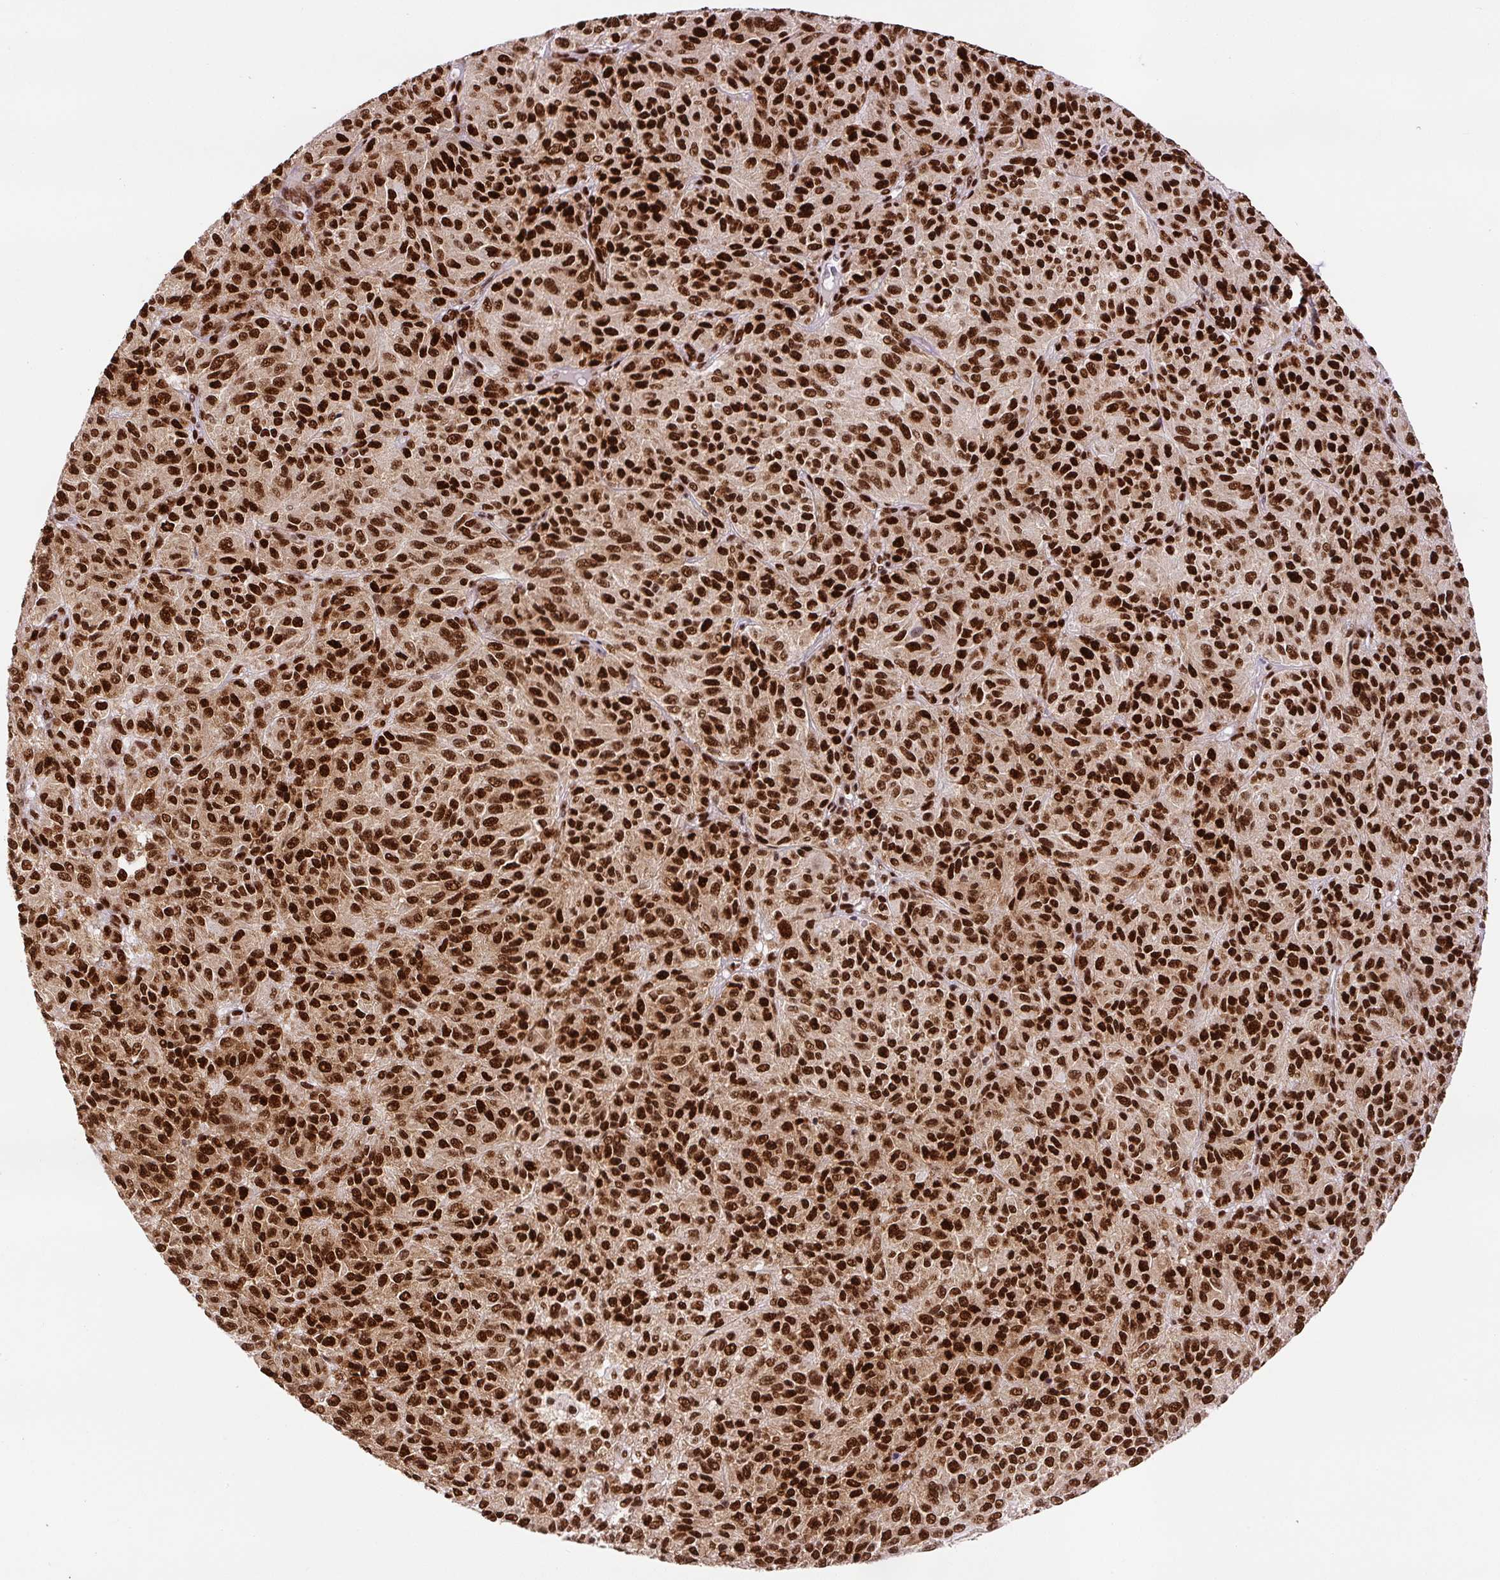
{"staining": {"intensity": "strong", "quantity": ">75%", "location": "nuclear"}, "tissue": "melanoma", "cell_type": "Tumor cells", "image_type": "cancer", "snomed": [{"axis": "morphology", "description": "Malignant melanoma, Metastatic site"}, {"axis": "topography", "description": "Brain"}], "caption": "Malignant melanoma (metastatic site) was stained to show a protein in brown. There is high levels of strong nuclear expression in approximately >75% of tumor cells.", "gene": "FUS", "patient": {"sex": "female", "age": 56}}